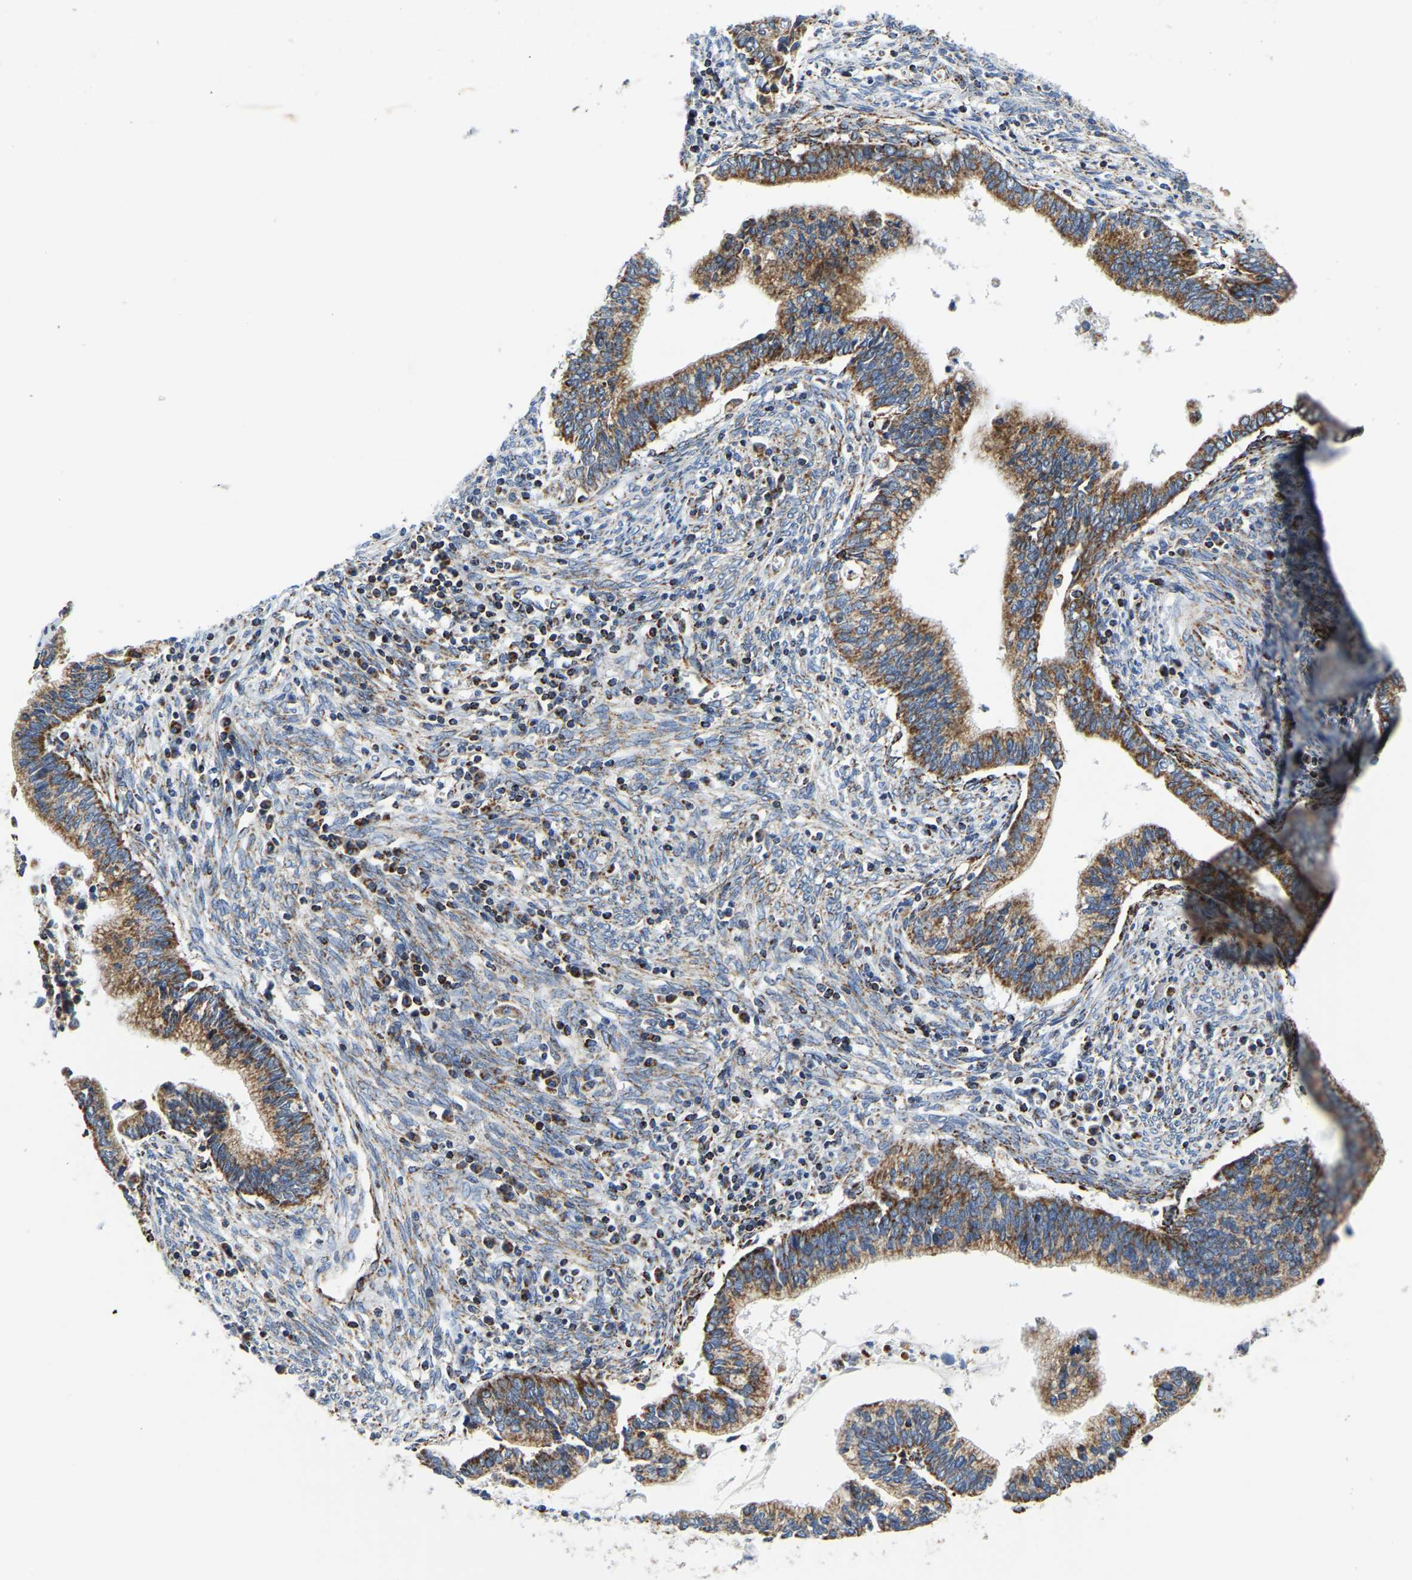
{"staining": {"intensity": "moderate", "quantity": ">75%", "location": "cytoplasmic/membranous"}, "tissue": "cervical cancer", "cell_type": "Tumor cells", "image_type": "cancer", "snomed": [{"axis": "morphology", "description": "Adenocarcinoma, NOS"}, {"axis": "topography", "description": "Cervix"}], "caption": "Immunohistochemical staining of human cervical cancer (adenocarcinoma) exhibits medium levels of moderate cytoplasmic/membranous staining in about >75% of tumor cells. The staining was performed using DAB, with brown indicating positive protein expression. Nuclei are stained blue with hematoxylin.", "gene": "SFXN1", "patient": {"sex": "female", "age": 44}}